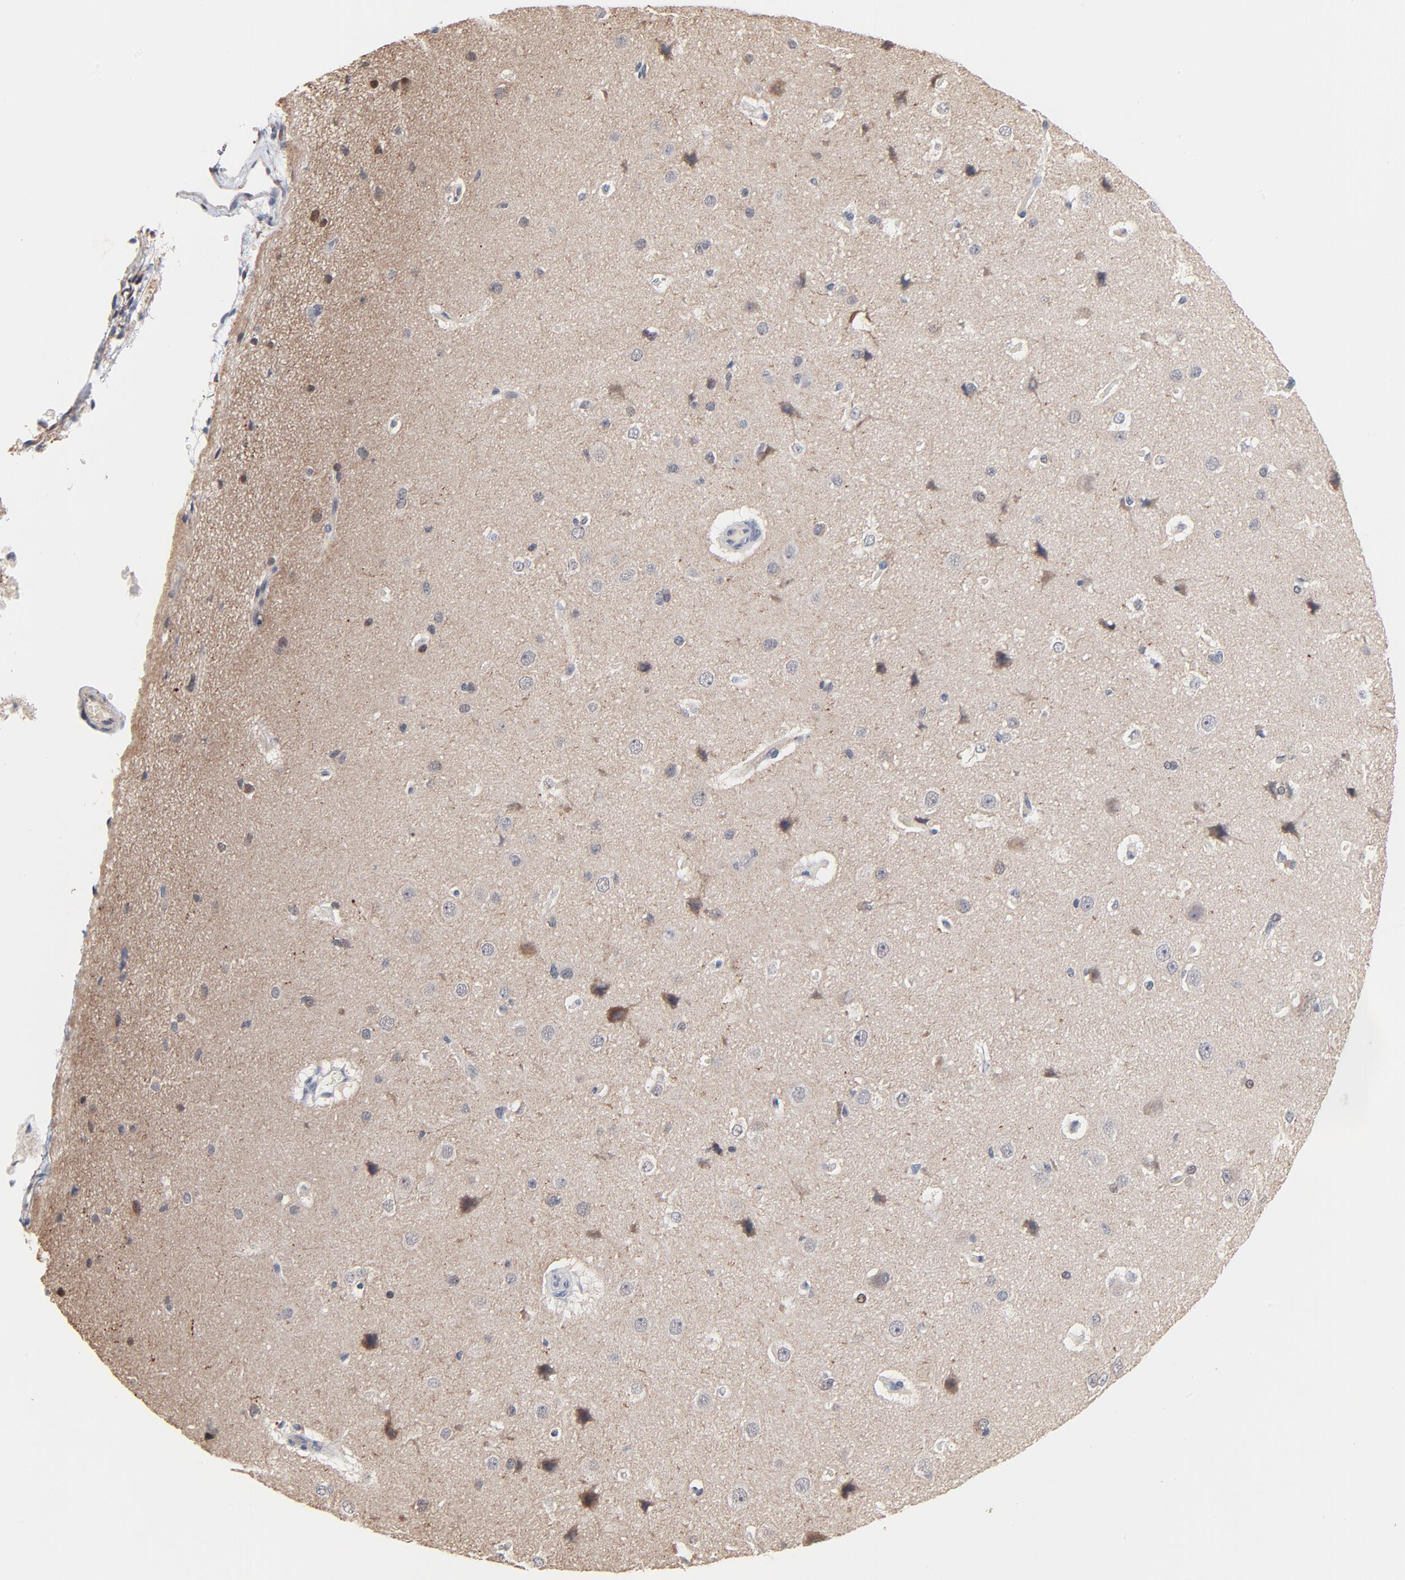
{"staining": {"intensity": "weak", "quantity": "25%-75%", "location": "cytoplasmic/membranous"}, "tissue": "cerebral cortex", "cell_type": "Endothelial cells", "image_type": "normal", "snomed": [{"axis": "morphology", "description": "Normal tissue, NOS"}, {"axis": "topography", "description": "Cerebral cortex"}], "caption": "The histopathology image demonstrates staining of normal cerebral cortex, revealing weak cytoplasmic/membranous protein expression (brown color) within endothelial cells.", "gene": "MSL2", "patient": {"sex": "female", "age": 45}}